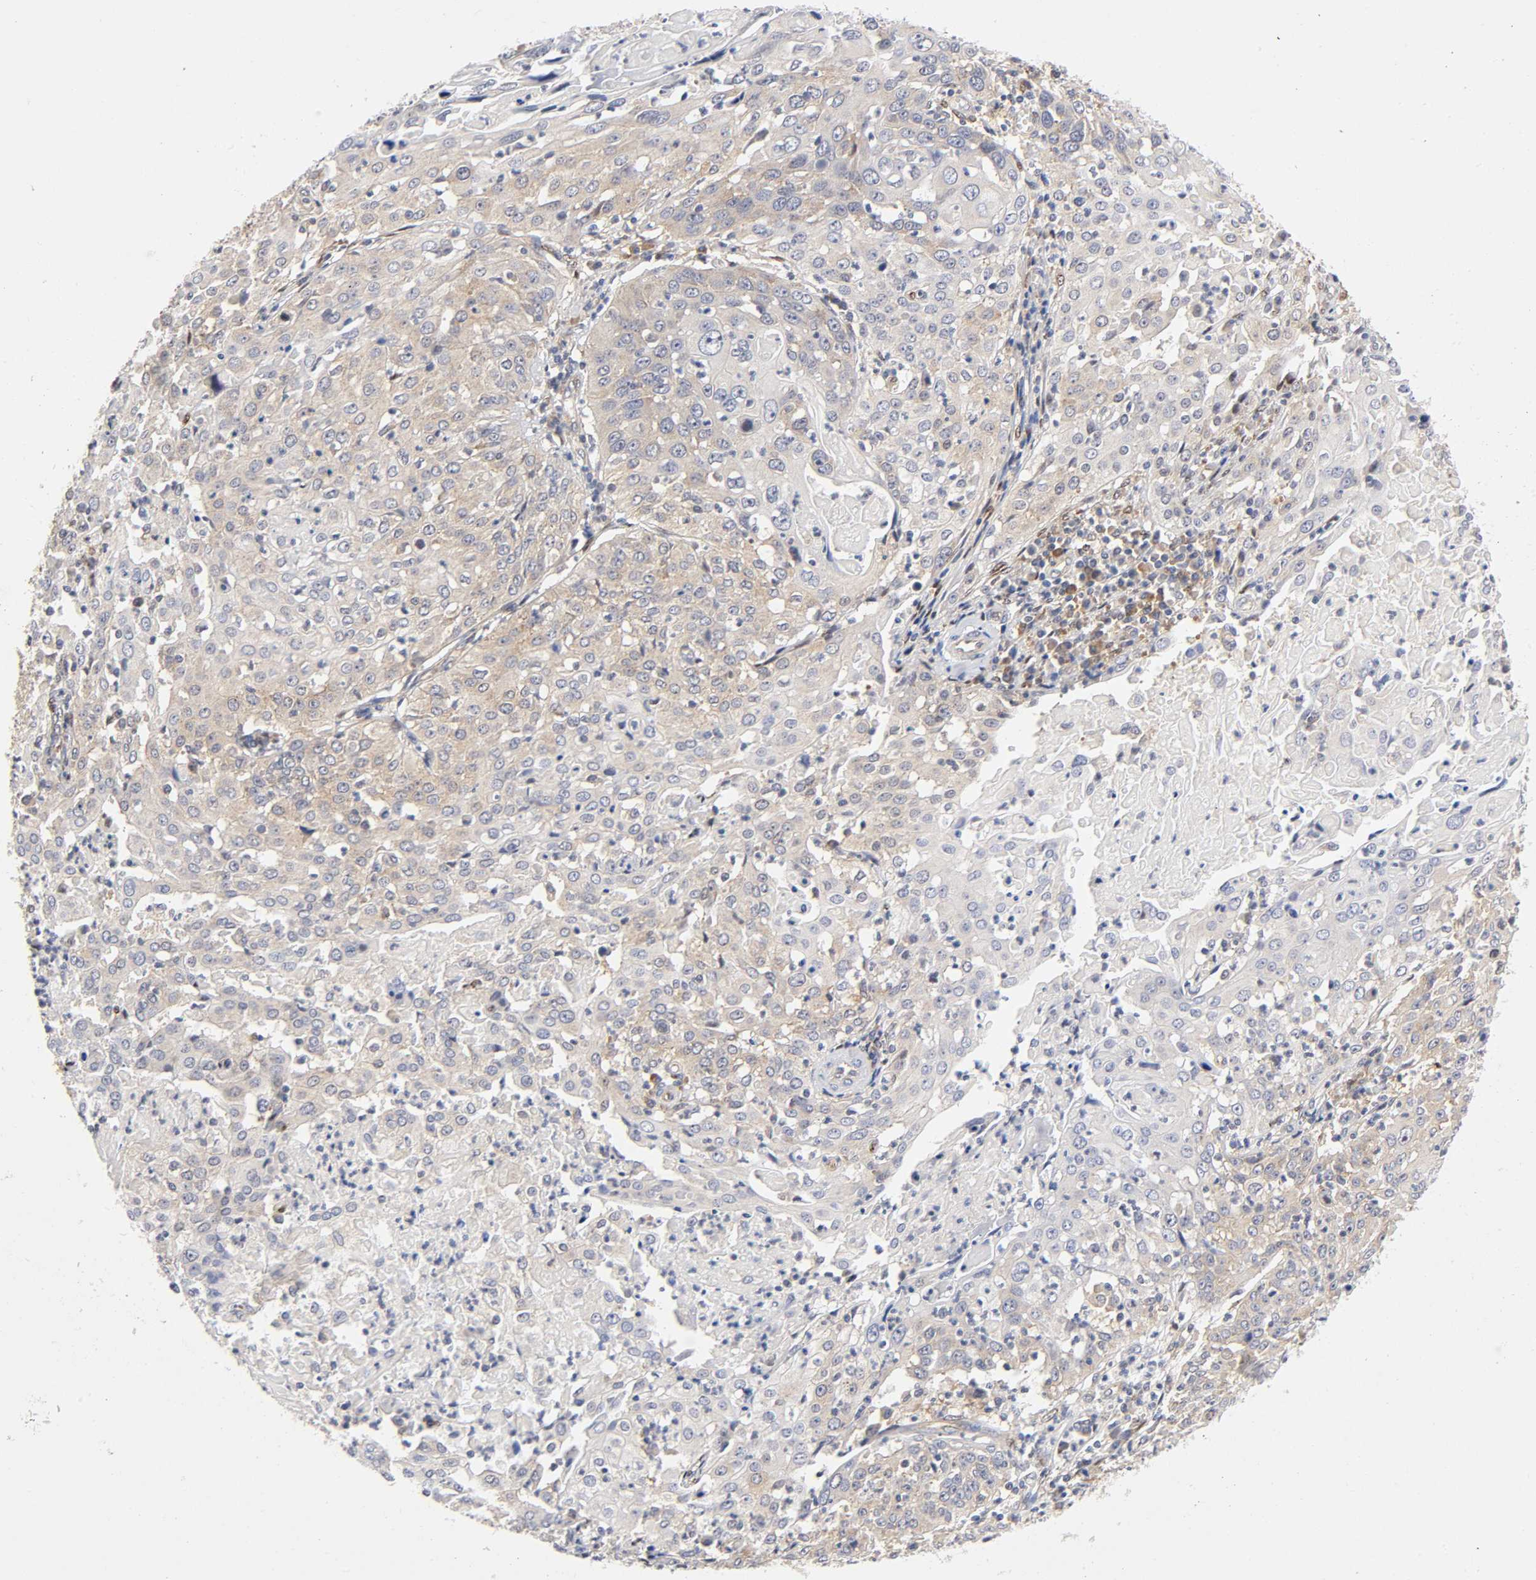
{"staining": {"intensity": "weak", "quantity": "25%-75%", "location": "cytoplasmic/membranous"}, "tissue": "cervical cancer", "cell_type": "Tumor cells", "image_type": "cancer", "snomed": [{"axis": "morphology", "description": "Squamous cell carcinoma, NOS"}, {"axis": "topography", "description": "Cervix"}], "caption": "IHC (DAB (3,3'-diaminobenzidine)) staining of cervical squamous cell carcinoma reveals weak cytoplasmic/membranous protein positivity in approximately 25%-75% of tumor cells. The staining was performed using DAB, with brown indicating positive protein expression. Nuclei are stained blue with hematoxylin.", "gene": "PAFAH1B1", "patient": {"sex": "female", "age": 39}}